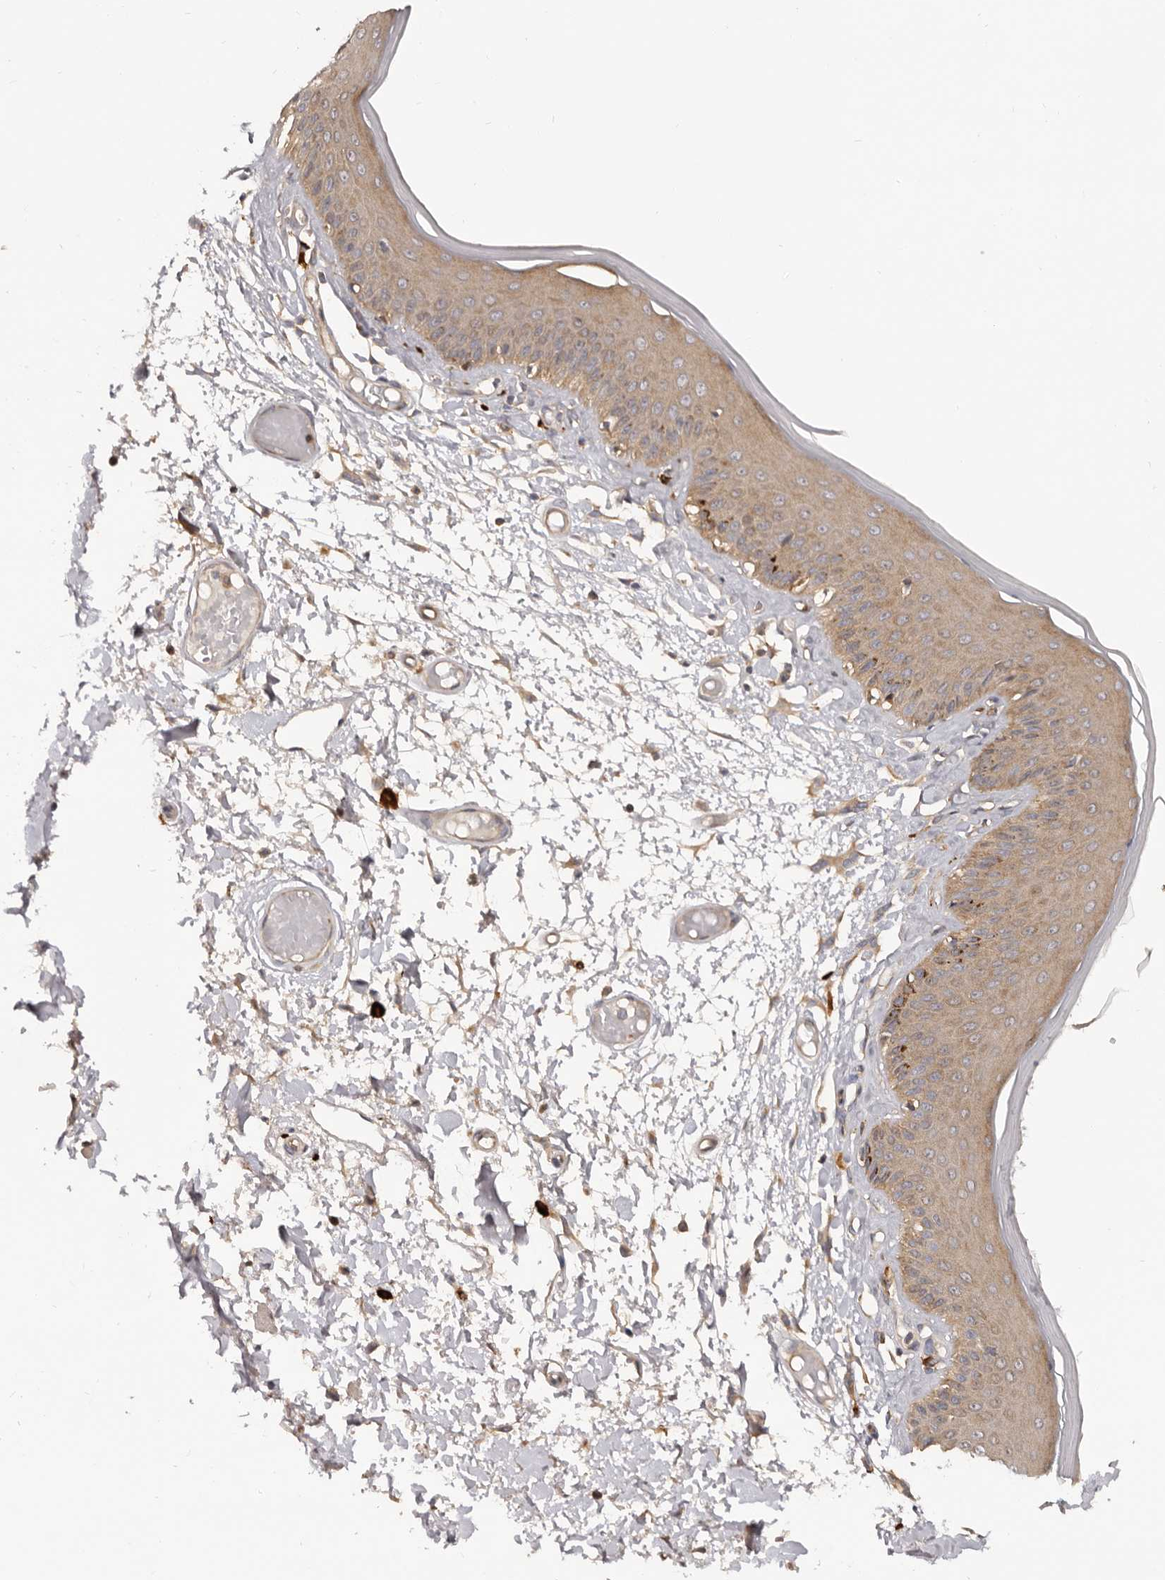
{"staining": {"intensity": "moderate", "quantity": ">75%", "location": "cytoplasmic/membranous"}, "tissue": "skin", "cell_type": "Epidermal cells", "image_type": "normal", "snomed": [{"axis": "morphology", "description": "Normal tissue, NOS"}, {"axis": "topography", "description": "Vulva"}], "caption": "This image displays immunohistochemistry staining of benign human skin, with medium moderate cytoplasmic/membranous positivity in about >75% of epidermal cells.", "gene": "ADAMTS20", "patient": {"sex": "female", "age": 73}}